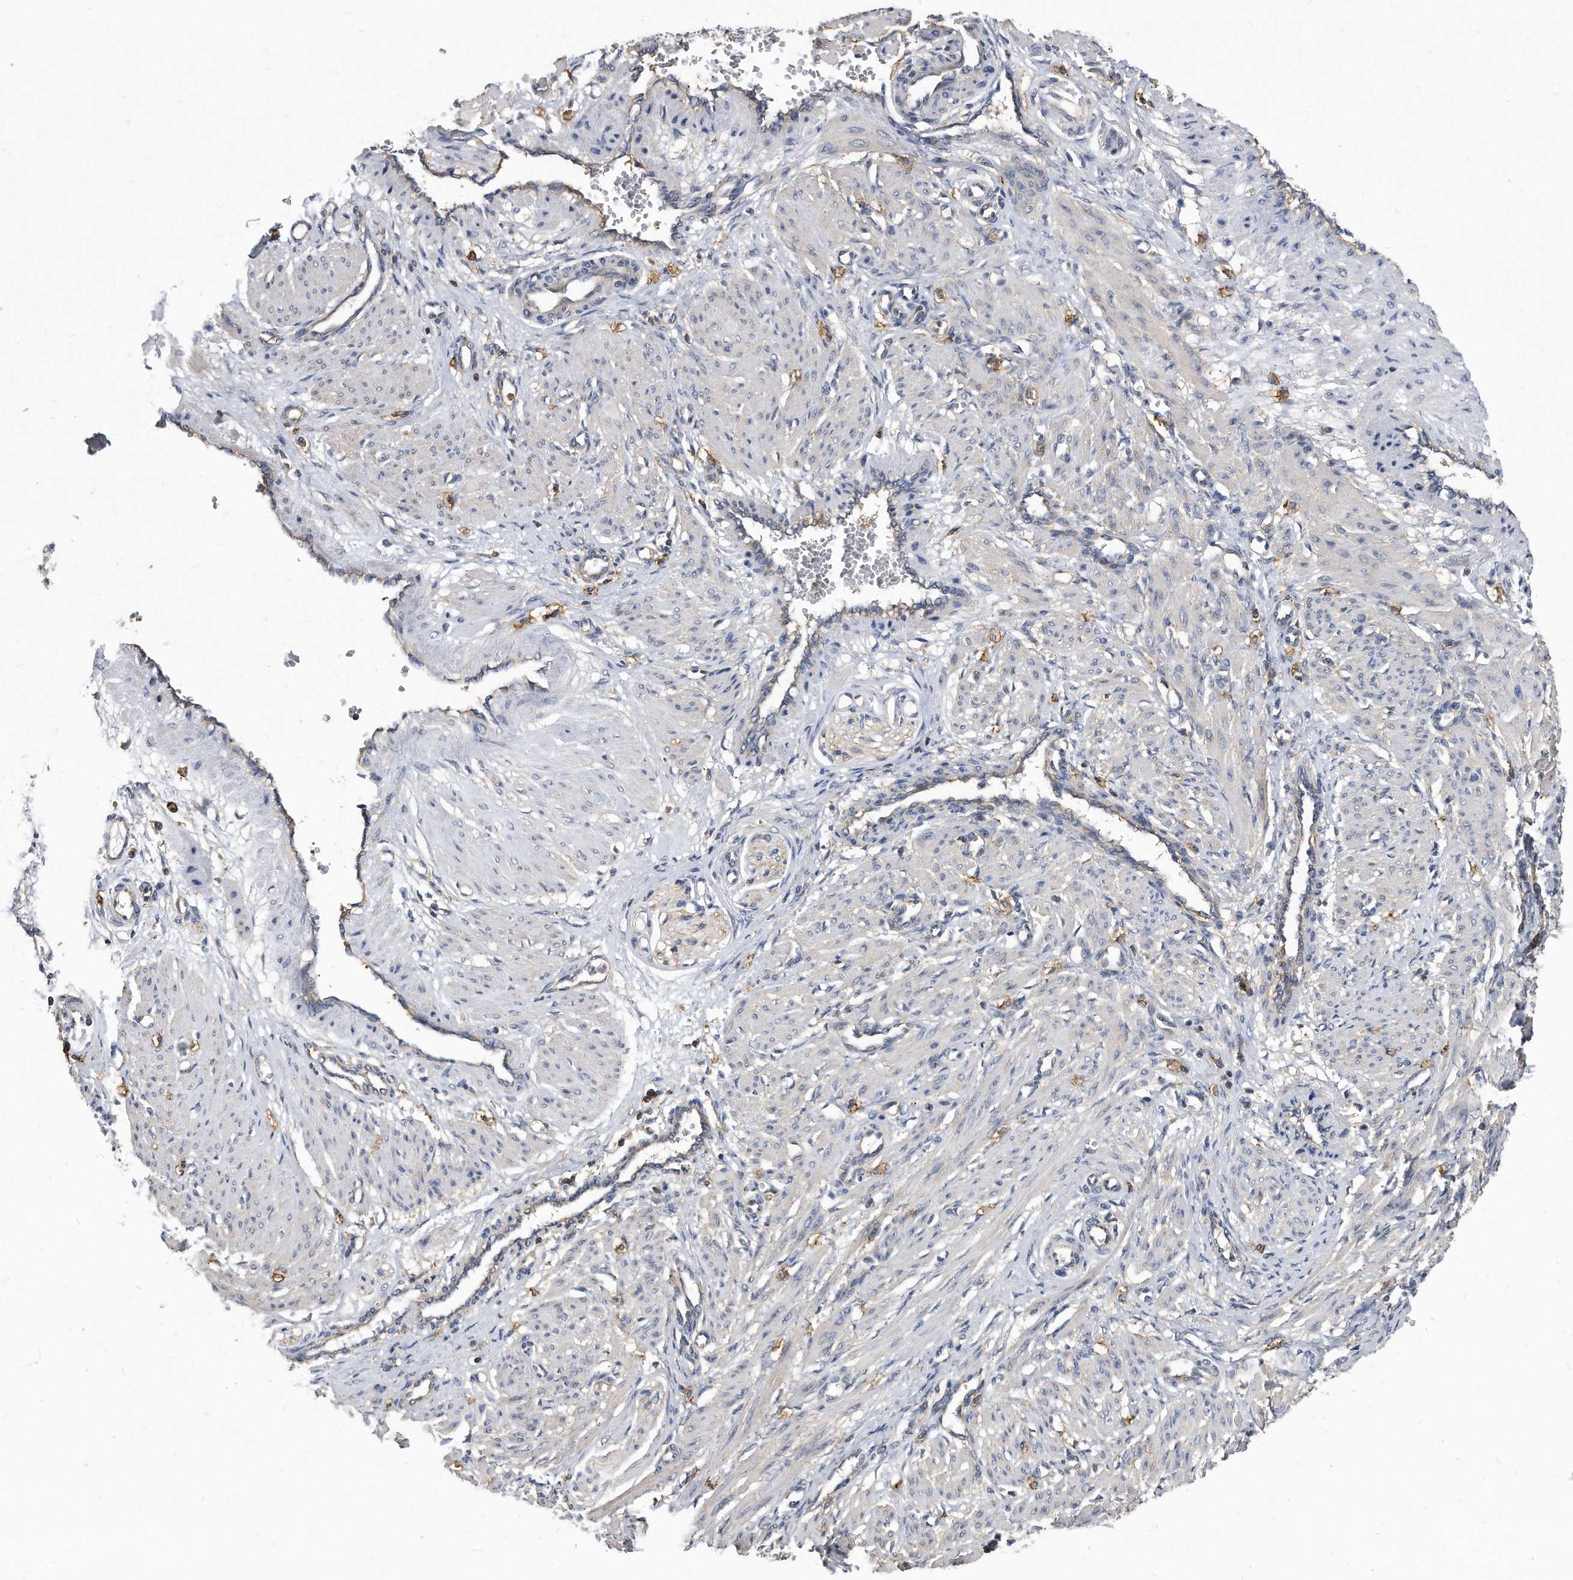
{"staining": {"intensity": "negative", "quantity": "none", "location": "none"}, "tissue": "smooth muscle", "cell_type": "Smooth muscle cells", "image_type": "normal", "snomed": [{"axis": "morphology", "description": "Normal tissue, NOS"}, {"axis": "topography", "description": "Endometrium"}], "caption": "High power microscopy photomicrograph of an IHC histopathology image of benign smooth muscle, revealing no significant positivity in smooth muscle cells.", "gene": "ATG5", "patient": {"sex": "female", "age": 33}}